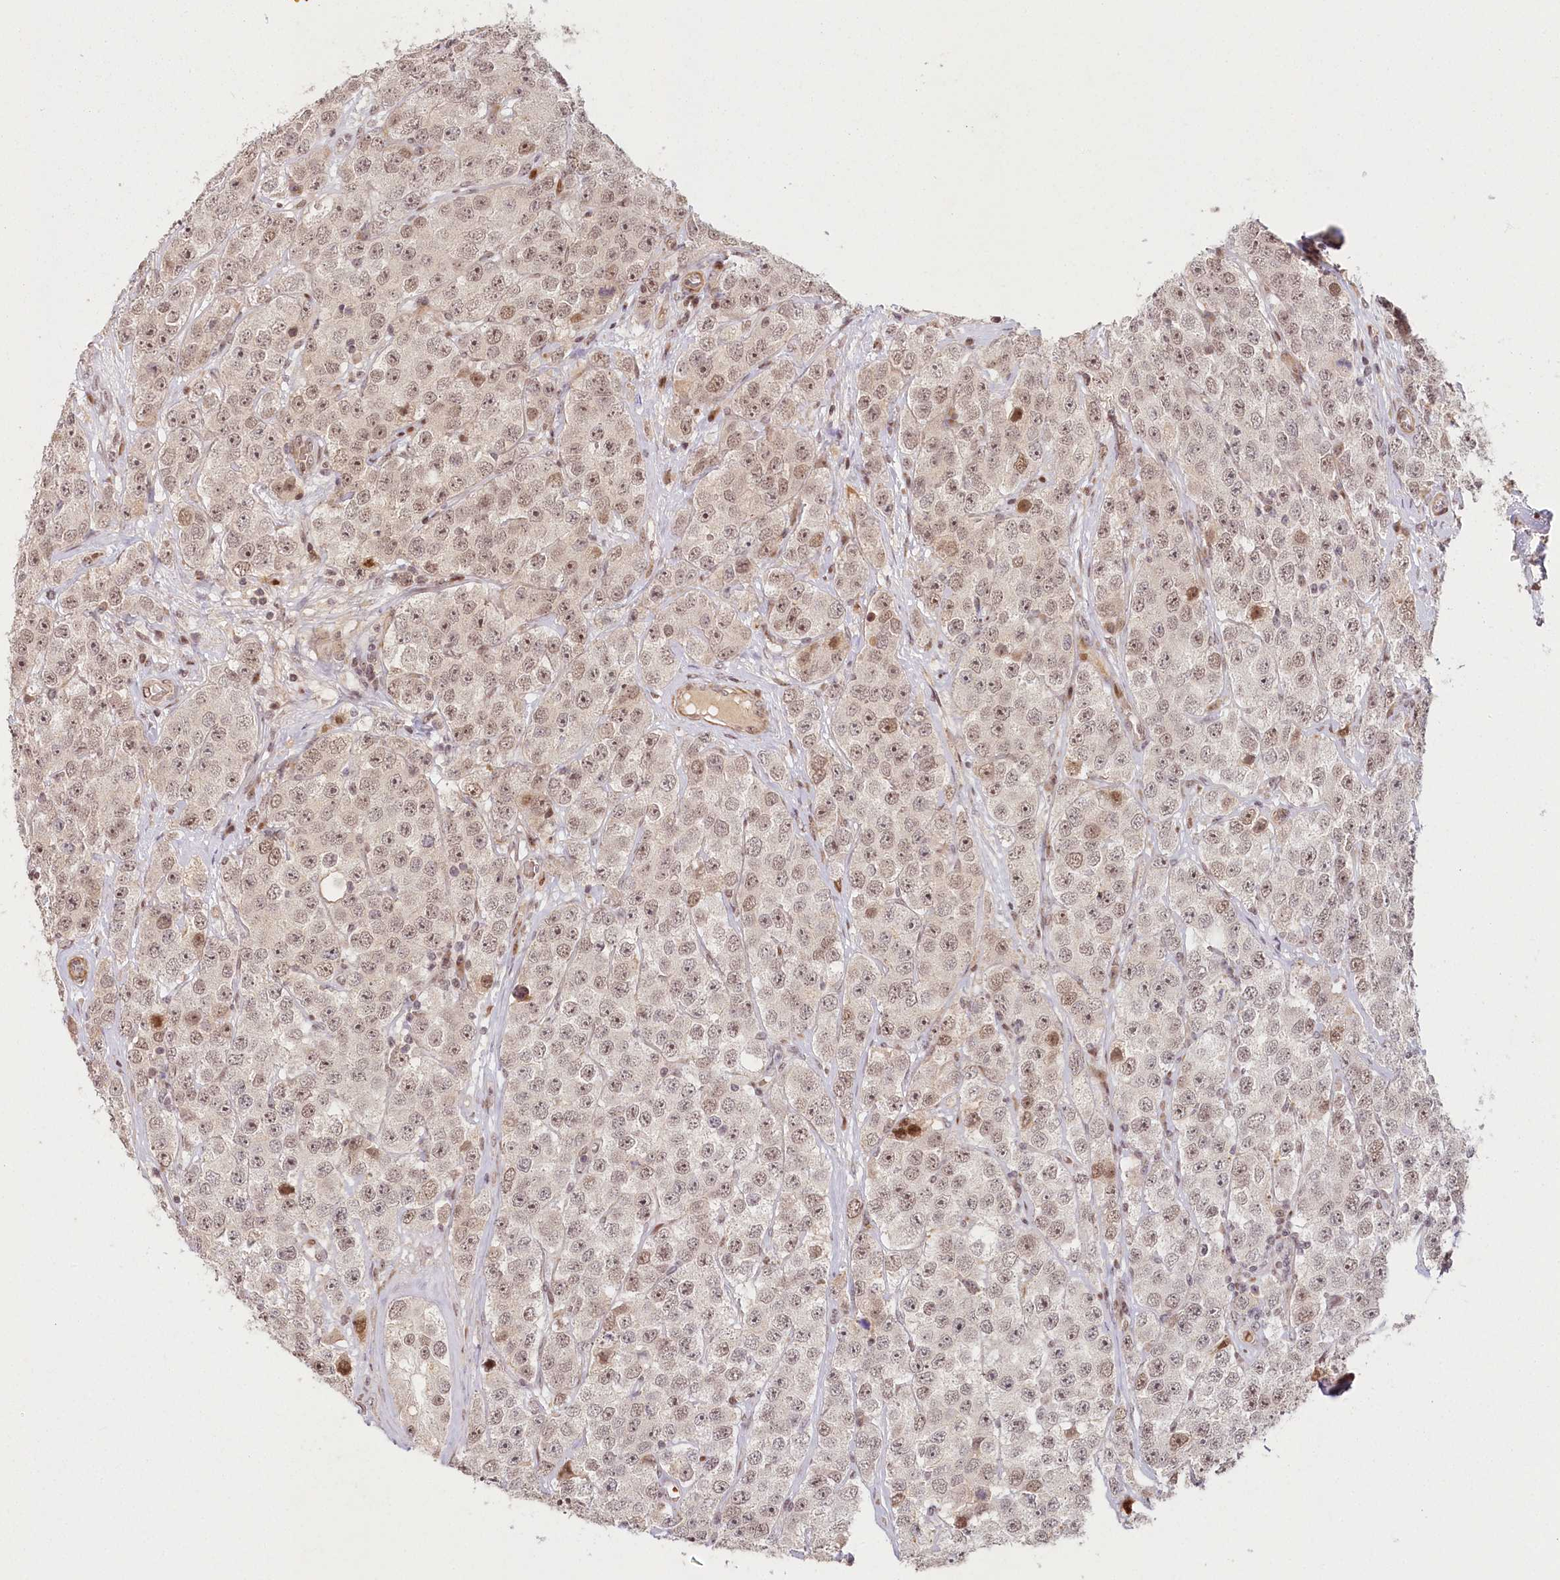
{"staining": {"intensity": "weak", "quantity": "25%-75%", "location": "nuclear"}, "tissue": "testis cancer", "cell_type": "Tumor cells", "image_type": "cancer", "snomed": [{"axis": "morphology", "description": "Seminoma, NOS"}, {"axis": "topography", "description": "Testis"}], "caption": "Protein positivity by immunohistochemistry reveals weak nuclear expression in approximately 25%-75% of tumor cells in seminoma (testis).", "gene": "FAM204A", "patient": {"sex": "male", "age": 28}}